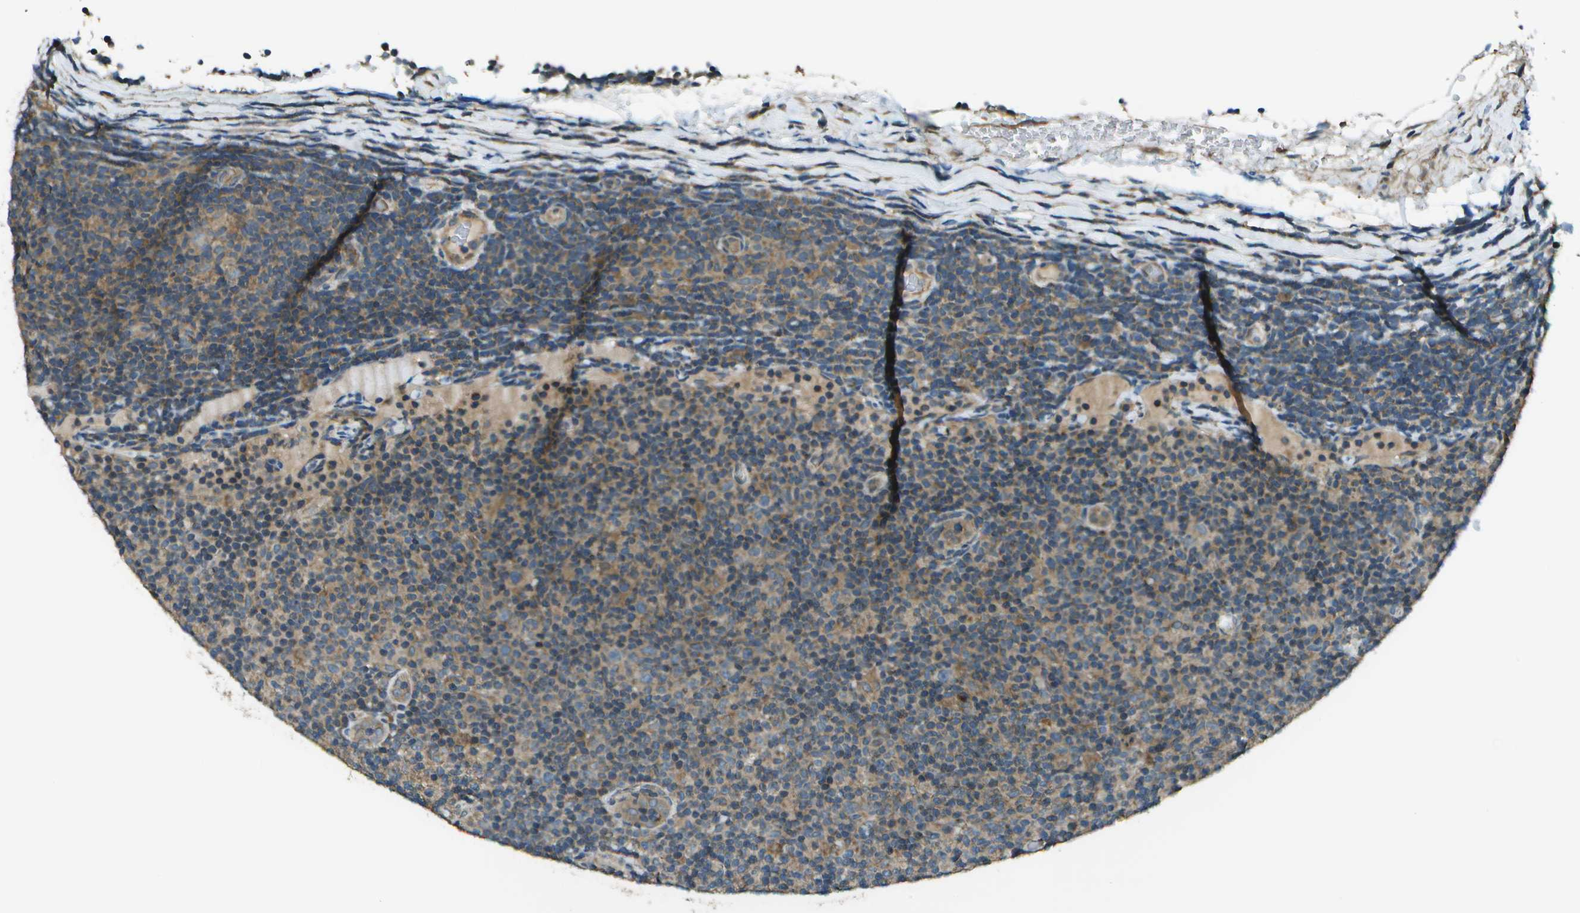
{"staining": {"intensity": "weak", "quantity": "25%-75%", "location": "cytoplasmic/membranous"}, "tissue": "lymphoma", "cell_type": "Tumor cells", "image_type": "cancer", "snomed": [{"axis": "morphology", "description": "Malignant lymphoma, non-Hodgkin's type, Low grade"}, {"axis": "topography", "description": "Lymph node"}], "caption": "This micrograph displays immunohistochemistry staining of human malignant lymphoma, non-Hodgkin's type (low-grade), with low weak cytoplasmic/membranous expression in about 25%-75% of tumor cells.", "gene": "PLPBP", "patient": {"sex": "male", "age": 83}}